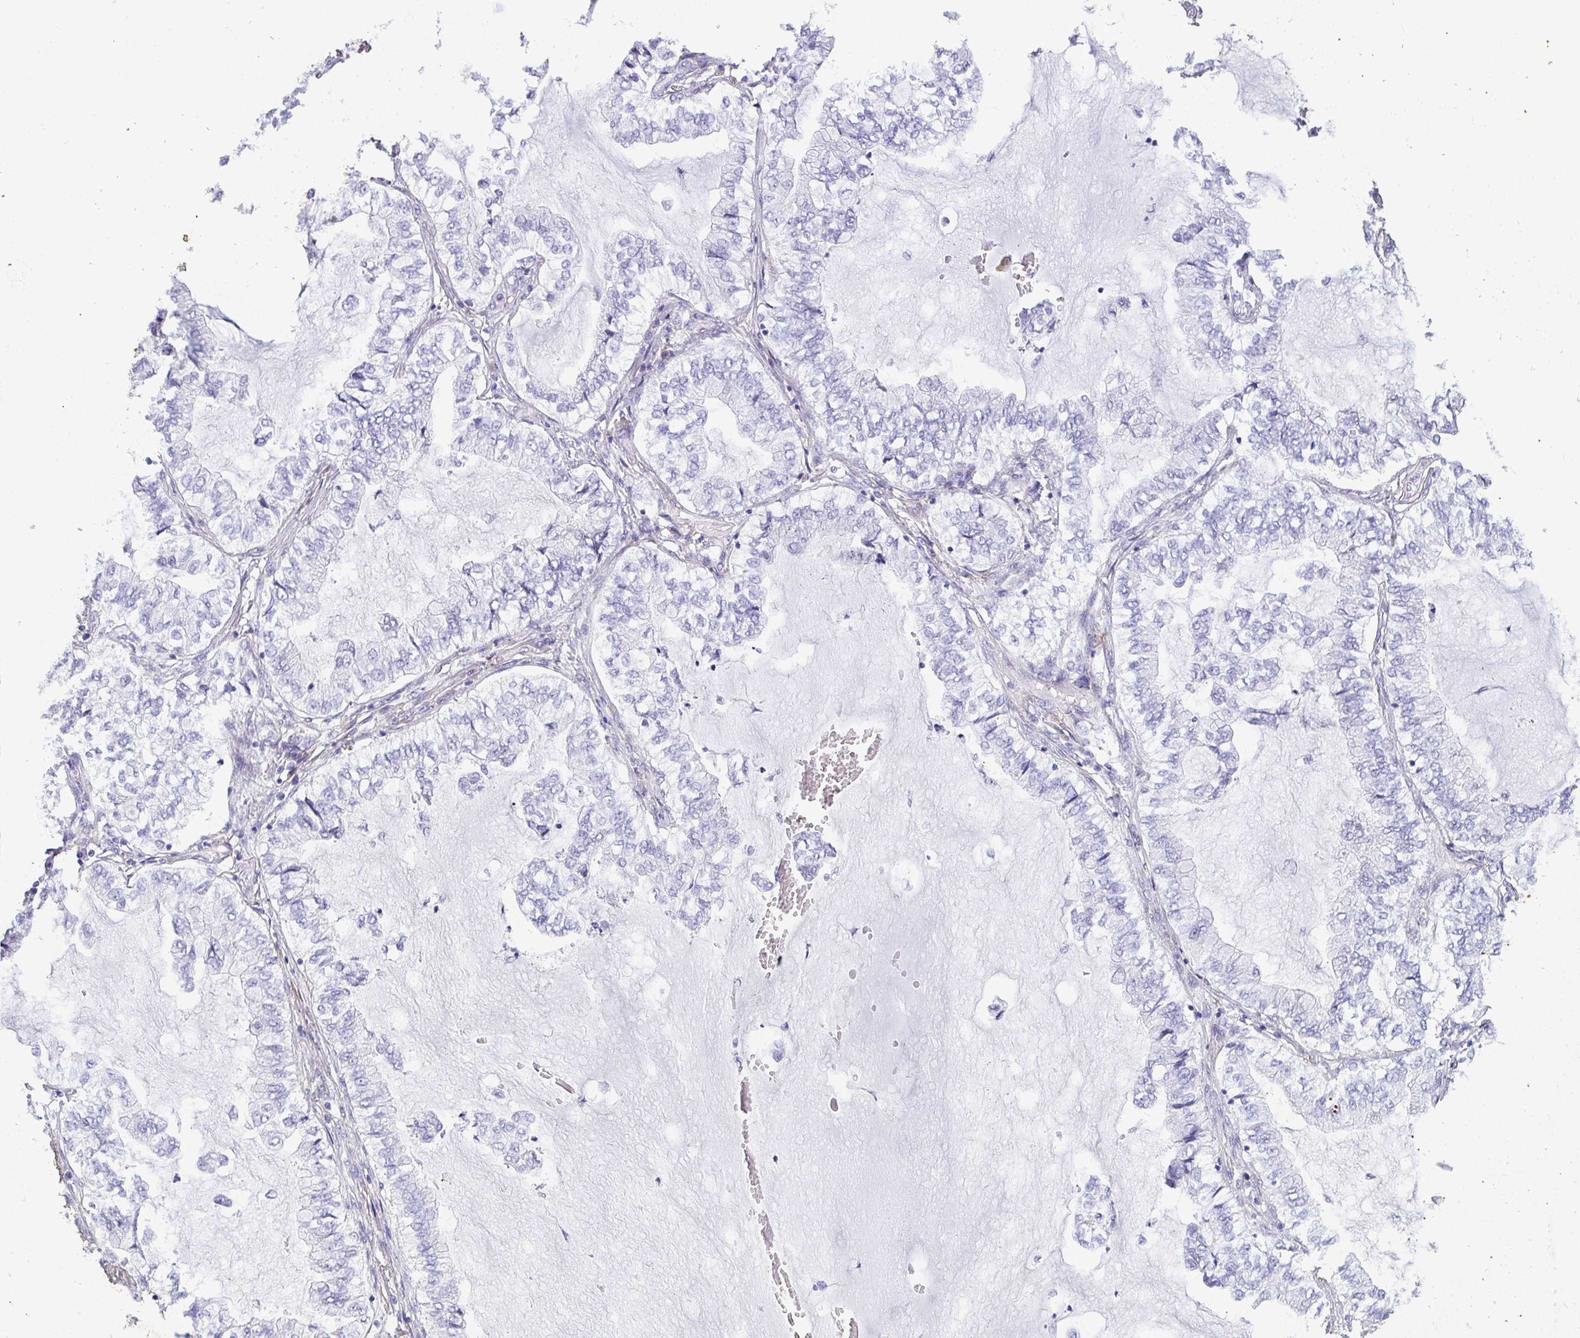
{"staining": {"intensity": "negative", "quantity": "none", "location": "none"}, "tissue": "lung cancer", "cell_type": "Tumor cells", "image_type": "cancer", "snomed": [{"axis": "morphology", "description": "Adenocarcinoma, NOS"}, {"axis": "topography", "description": "Lymph node"}, {"axis": "topography", "description": "Lung"}], "caption": "Lung cancer was stained to show a protein in brown. There is no significant expression in tumor cells. Nuclei are stained in blue.", "gene": "LHFPL6", "patient": {"sex": "male", "age": 66}}